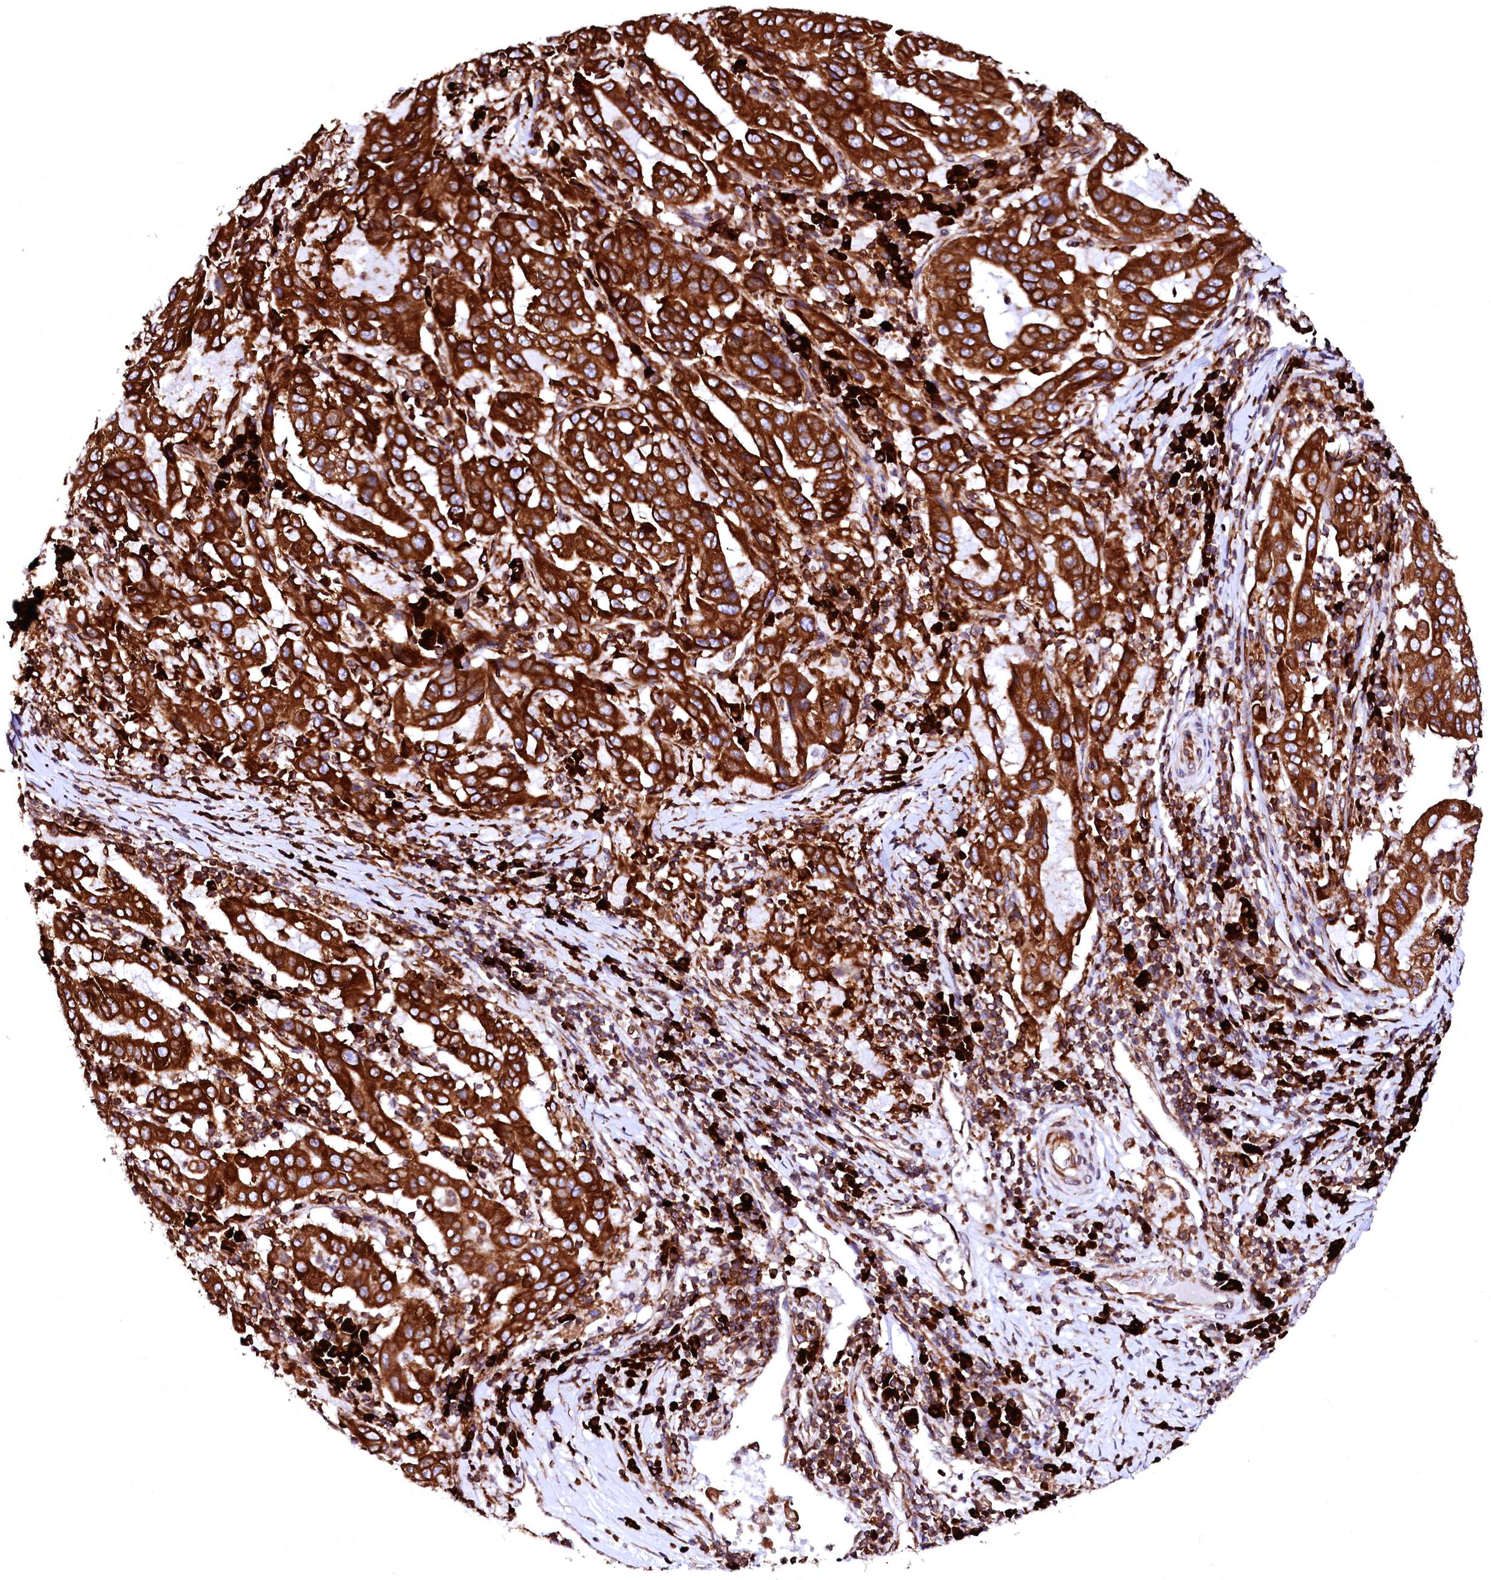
{"staining": {"intensity": "strong", "quantity": ">75%", "location": "cytoplasmic/membranous"}, "tissue": "pancreatic cancer", "cell_type": "Tumor cells", "image_type": "cancer", "snomed": [{"axis": "morphology", "description": "Adenocarcinoma, NOS"}, {"axis": "topography", "description": "Pancreas"}], "caption": "Strong cytoplasmic/membranous expression is appreciated in approximately >75% of tumor cells in adenocarcinoma (pancreatic).", "gene": "DERL1", "patient": {"sex": "male", "age": 63}}